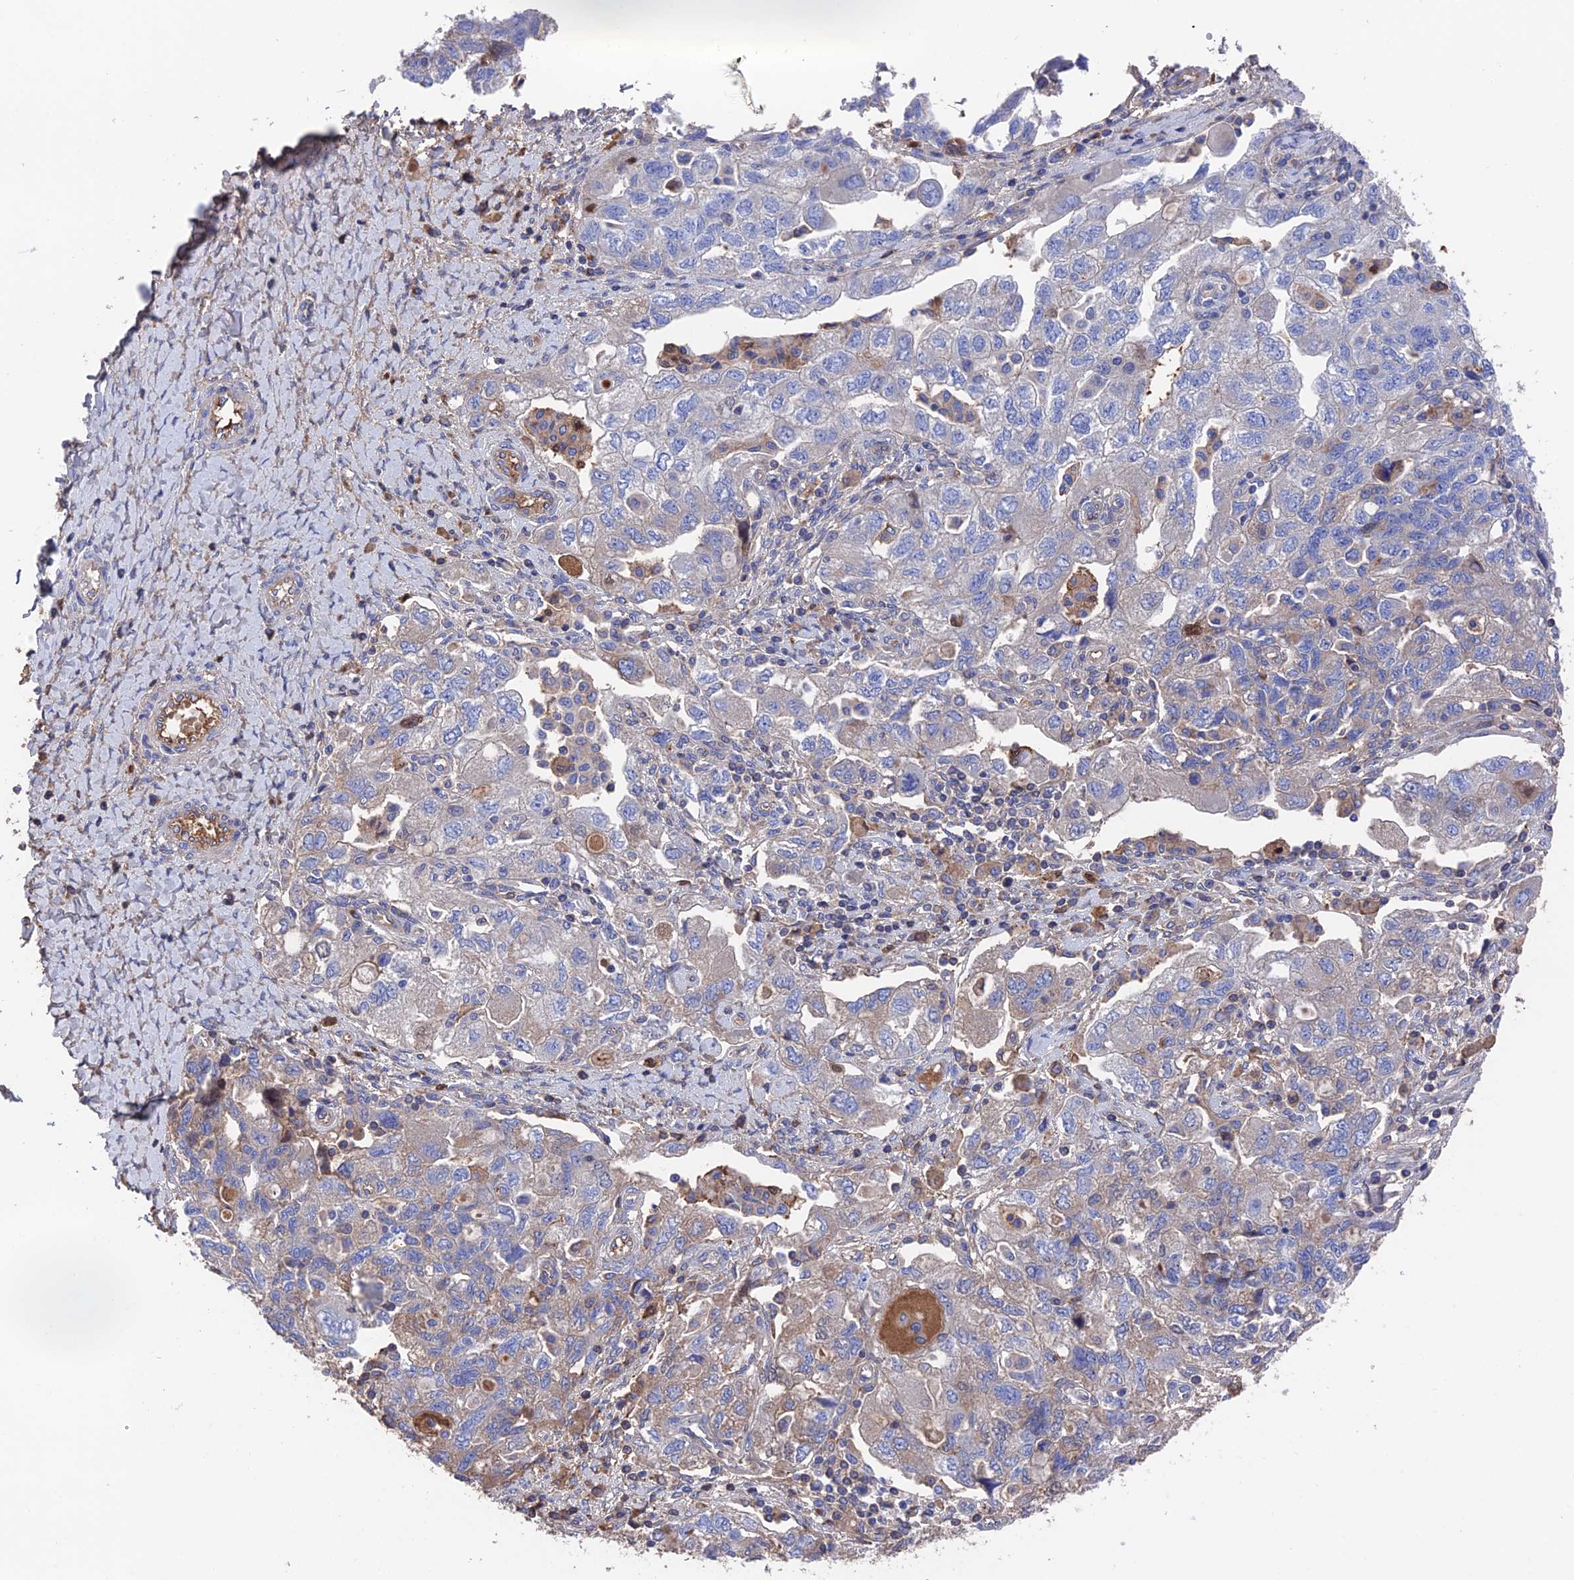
{"staining": {"intensity": "moderate", "quantity": "<25%", "location": "cytoplasmic/membranous"}, "tissue": "ovarian cancer", "cell_type": "Tumor cells", "image_type": "cancer", "snomed": [{"axis": "morphology", "description": "Carcinoma, NOS"}, {"axis": "morphology", "description": "Cystadenocarcinoma, serous, NOS"}, {"axis": "topography", "description": "Ovary"}], "caption": "Ovarian cancer (carcinoma) stained with IHC exhibits moderate cytoplasmic/membranous positivity in about <25% of tumor cells.", "gene": "HPF1", "patient": {"sex": "female", "age": 69}}